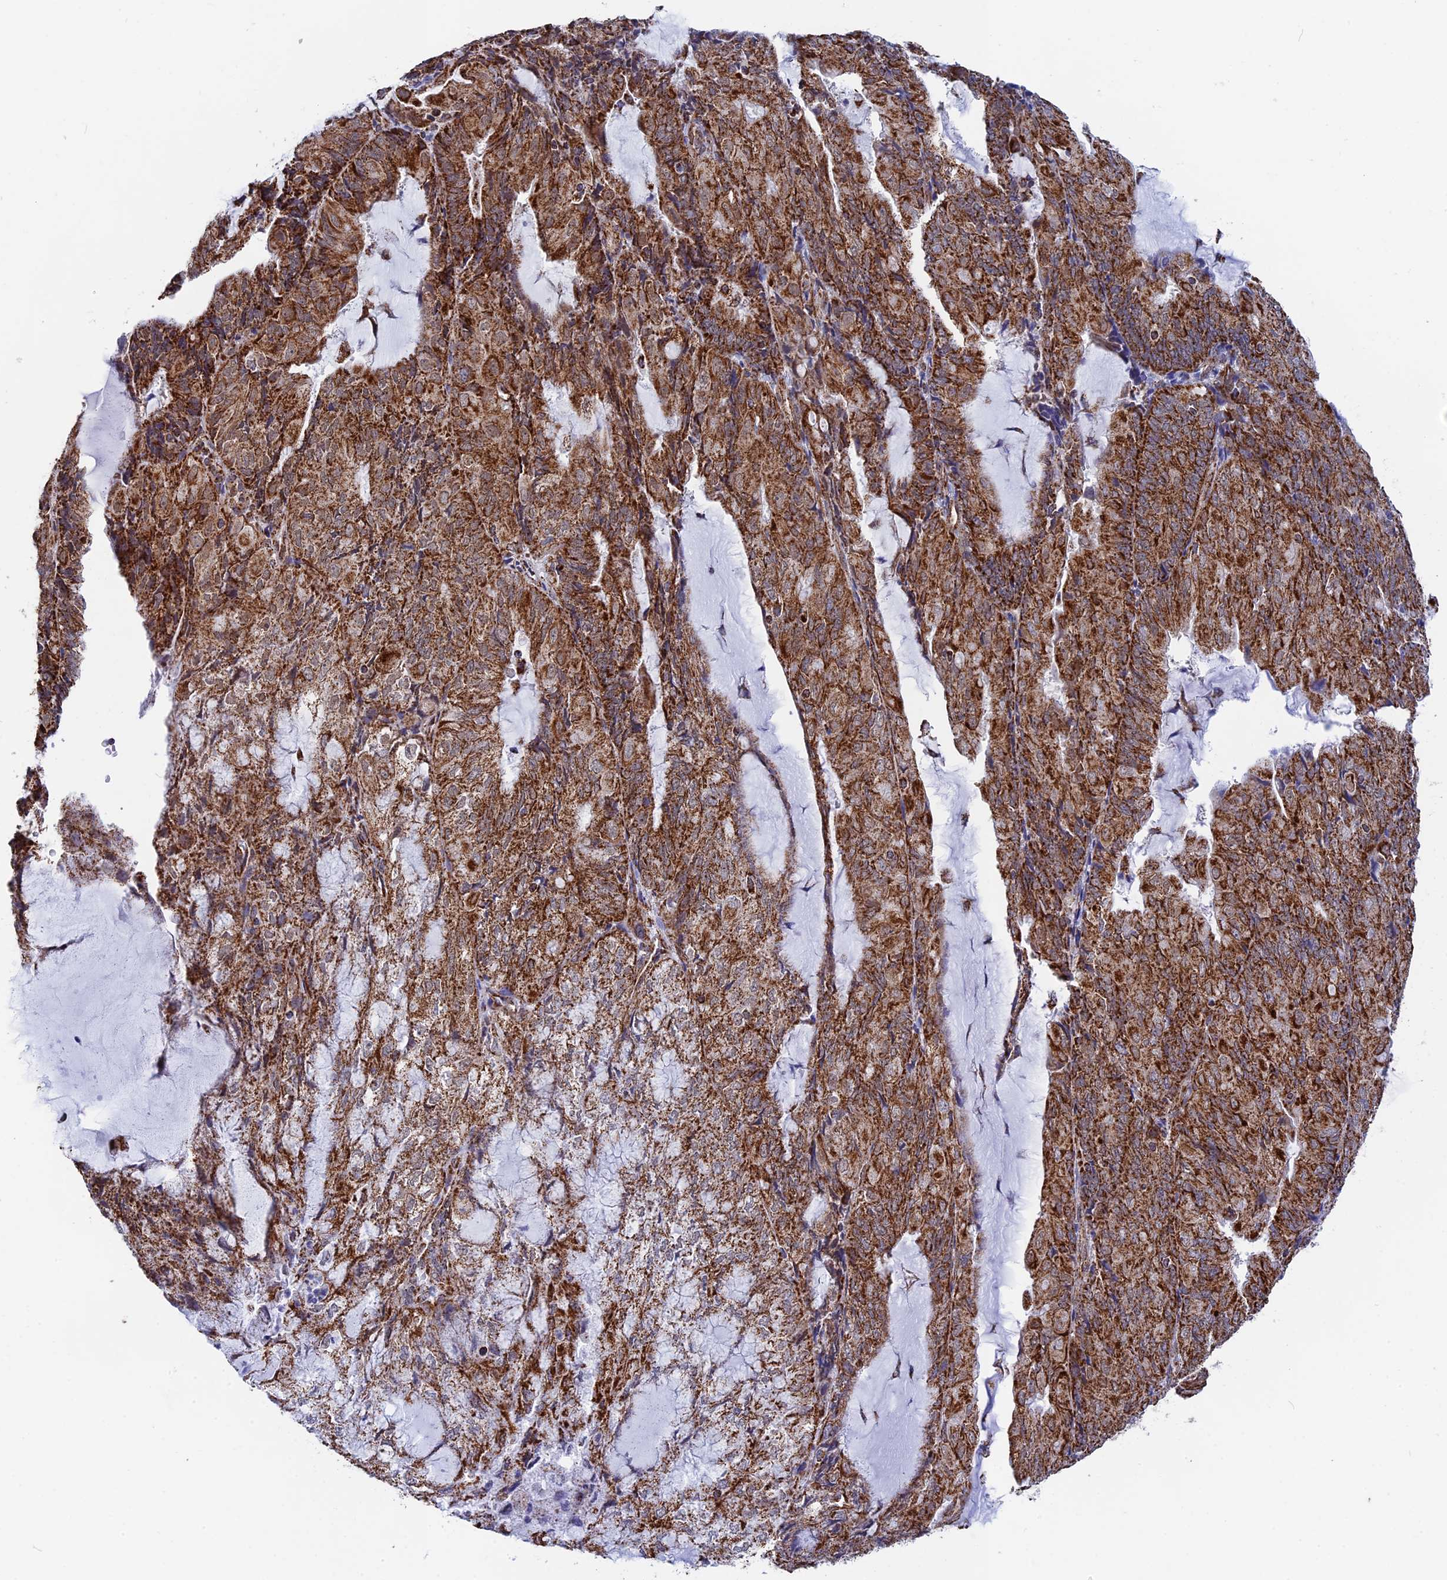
{"staining": {"intensity": "strong", "quantity": ">75%", "location": "cytoplasmic/membranous"}, "tissue": "endometrial cancer", "cell_type": "Tumor cells", "image_type": "cancer", "snomed": [{"axis": "morphology", "description": "Adenocarcinoma, NOS"}, {"axis": "topography", "description": "Endometrium"}], "caption": "This image exhibits immunohistochemistry (IHC) staining of human endometrial cancer (adenocarcinoma), with high strong cytoplasmic/membranous positivity in about >75% of tumor cells.", "gene": "CDC16", "patient": {"sex": "female", "age": 81}}